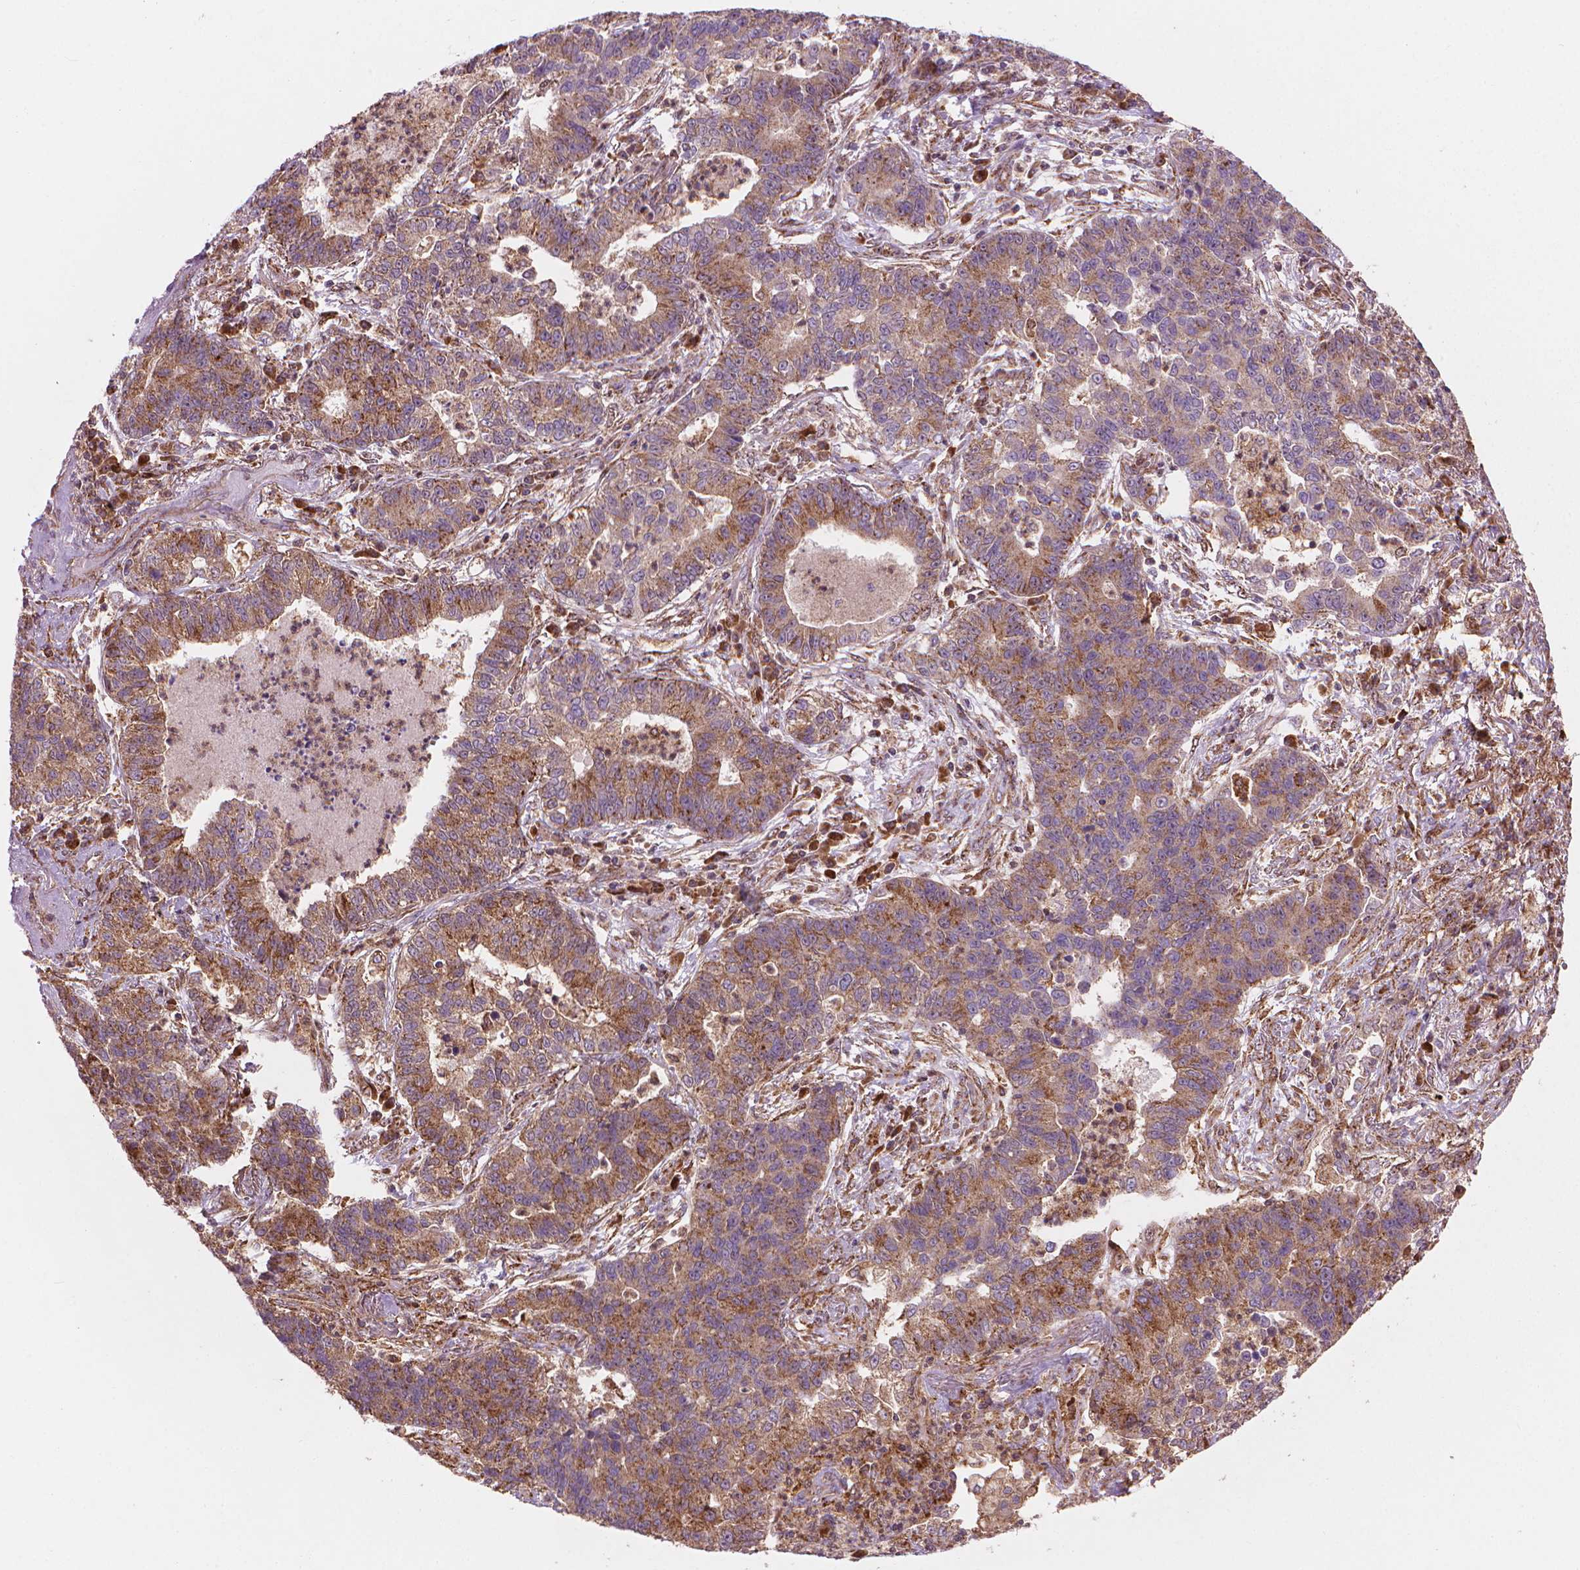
{"staining": {"intensity": "moderate", "quantity": ">75%", "location": "cytoplasmic/membranous"}, "tissue": "lung cancer", "cell_type": "Tumor cells", "image_type": "cancer", "snomed": [{"axis": "morphology", "description": "Adenocarcinoma, NOS"}, {"axis": "topography", "description": "Lung"}], "caption": "Human lung cancer stained with a protein marker demonstrates moderate staining in tumor cells.", "gene": "VARS2", "patient": {"sex": "female", "age": 57}}